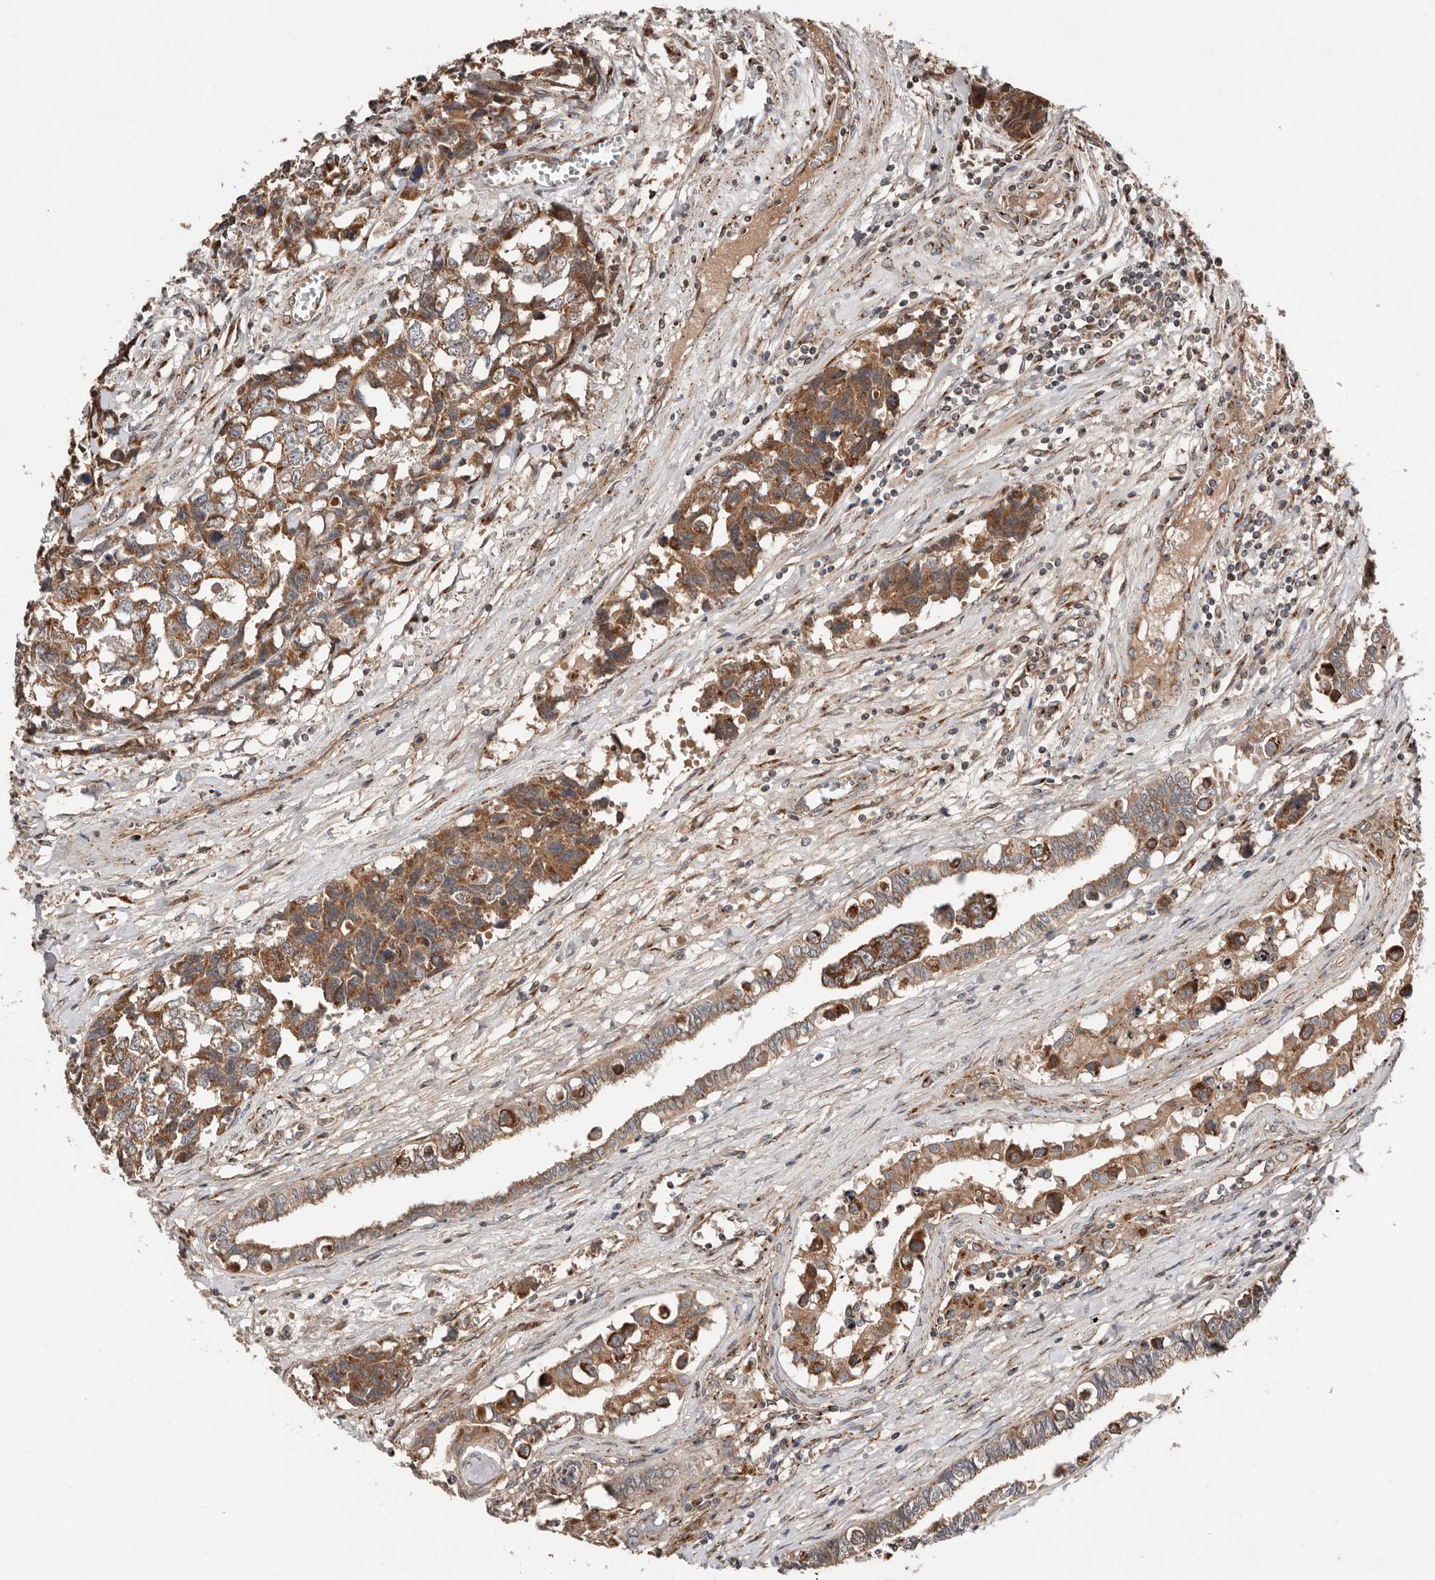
{"staining": {"intensity": "moderate", "quantity": ">75%", "location": "cytoplasmic/membranous"}, "tissue": "testis cancer", "cell_type": "Tumor cells", "image_type": "cancer", "snomed": [{"axis": "morphology", "description": "Carcinoma, Embryonal, NOS"}, {"axis": "topography", "description": "Testis"}], "caption": "Protein staining exhibits moderate cytoplasmic/membranous staining in about >75% of tumor cells in embryonal carcinoma (testis).", "gene": "COG1", "patient": {"sex": "male", "age": 31}}